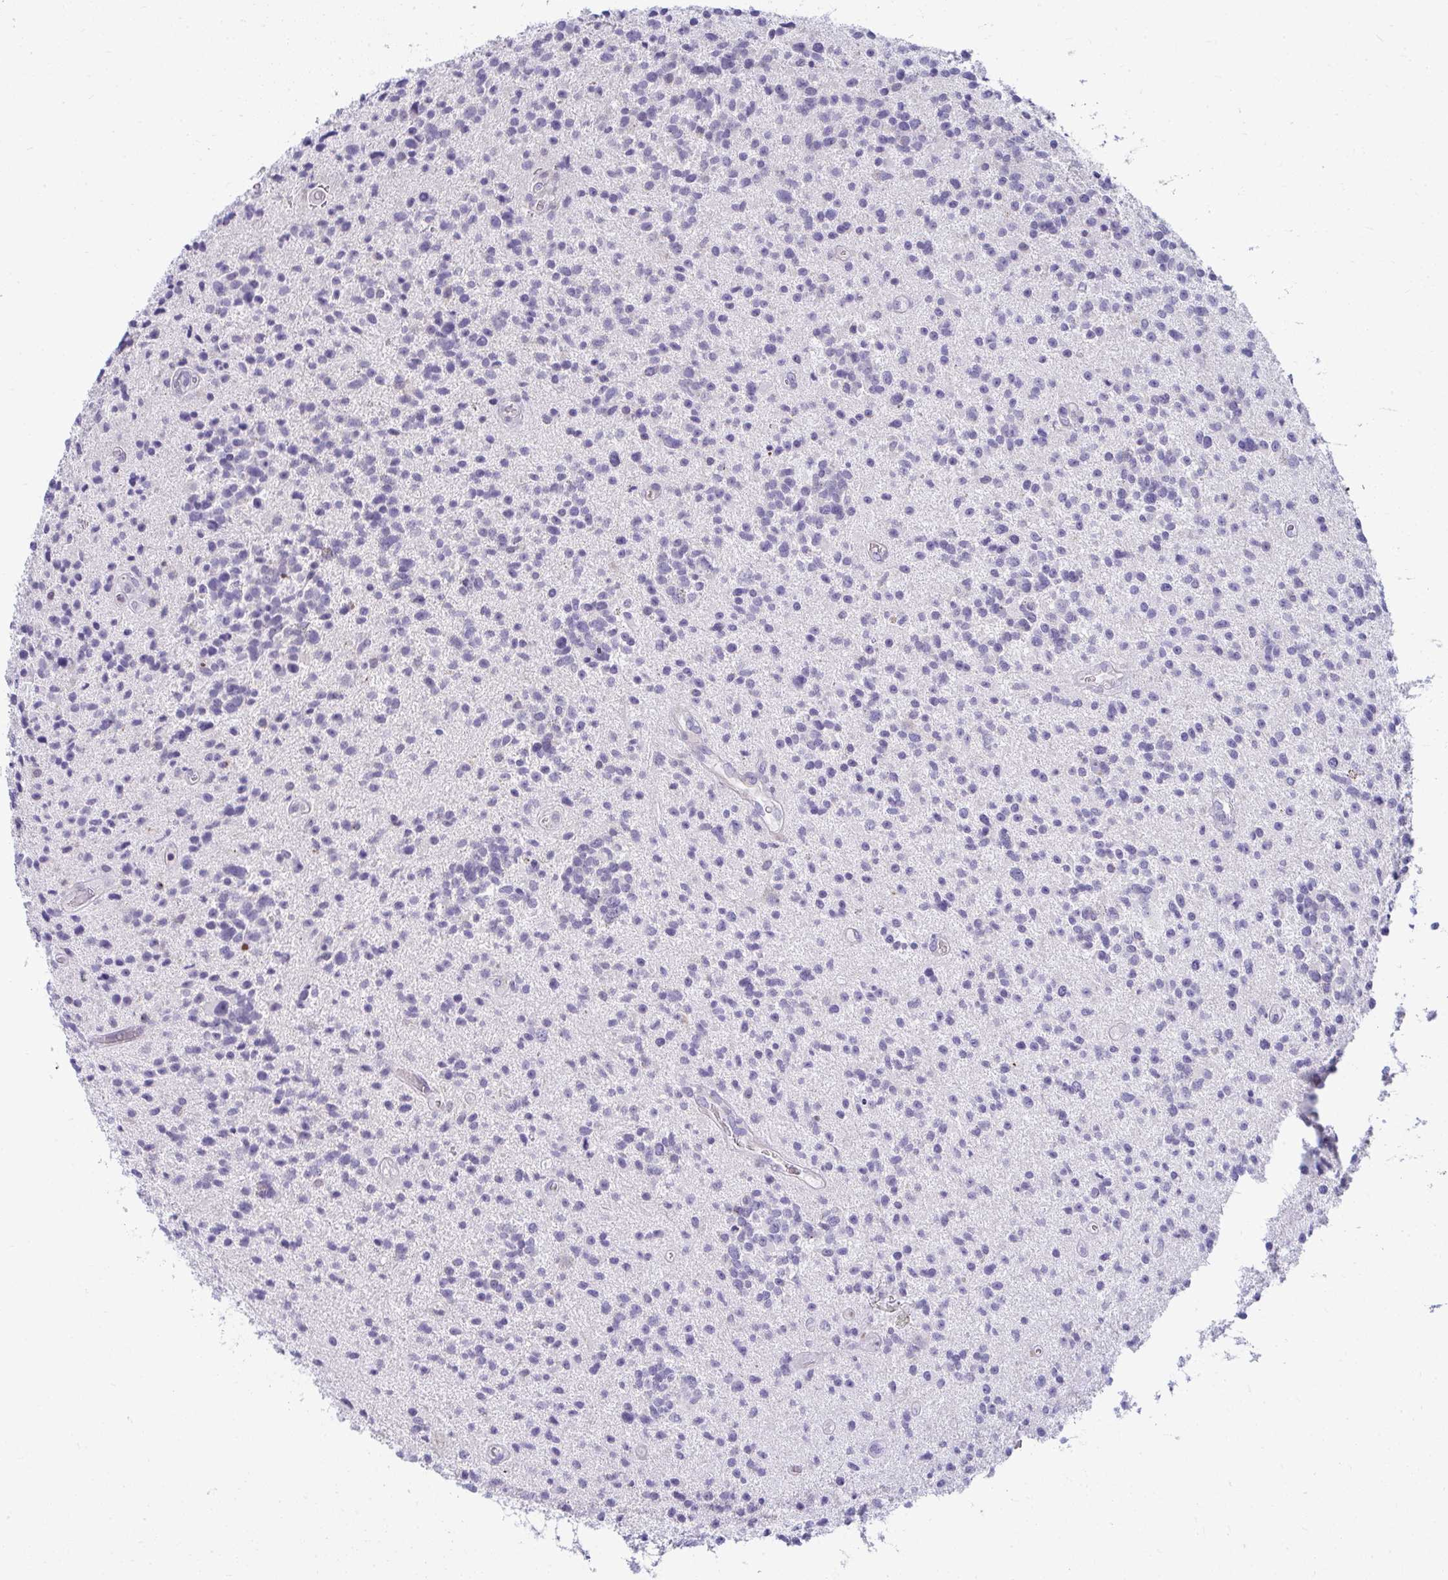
{"staining": {"intensity": "negative", "quantity": "none", "location": "none"}, "tissue": "glioma", "cell_type": "Tumor cells", "image_type": "cancer", "snomed": [{"axis": "morphology", "description": "Glioma, malignant, High grade"}, {"axis": "topography", "description": "Brain"}], "caption": "Tumor cells show no significant protein positivity in glioma.", "gene": "VPS4B", "patient": {"sex": "male", "age": 29}}